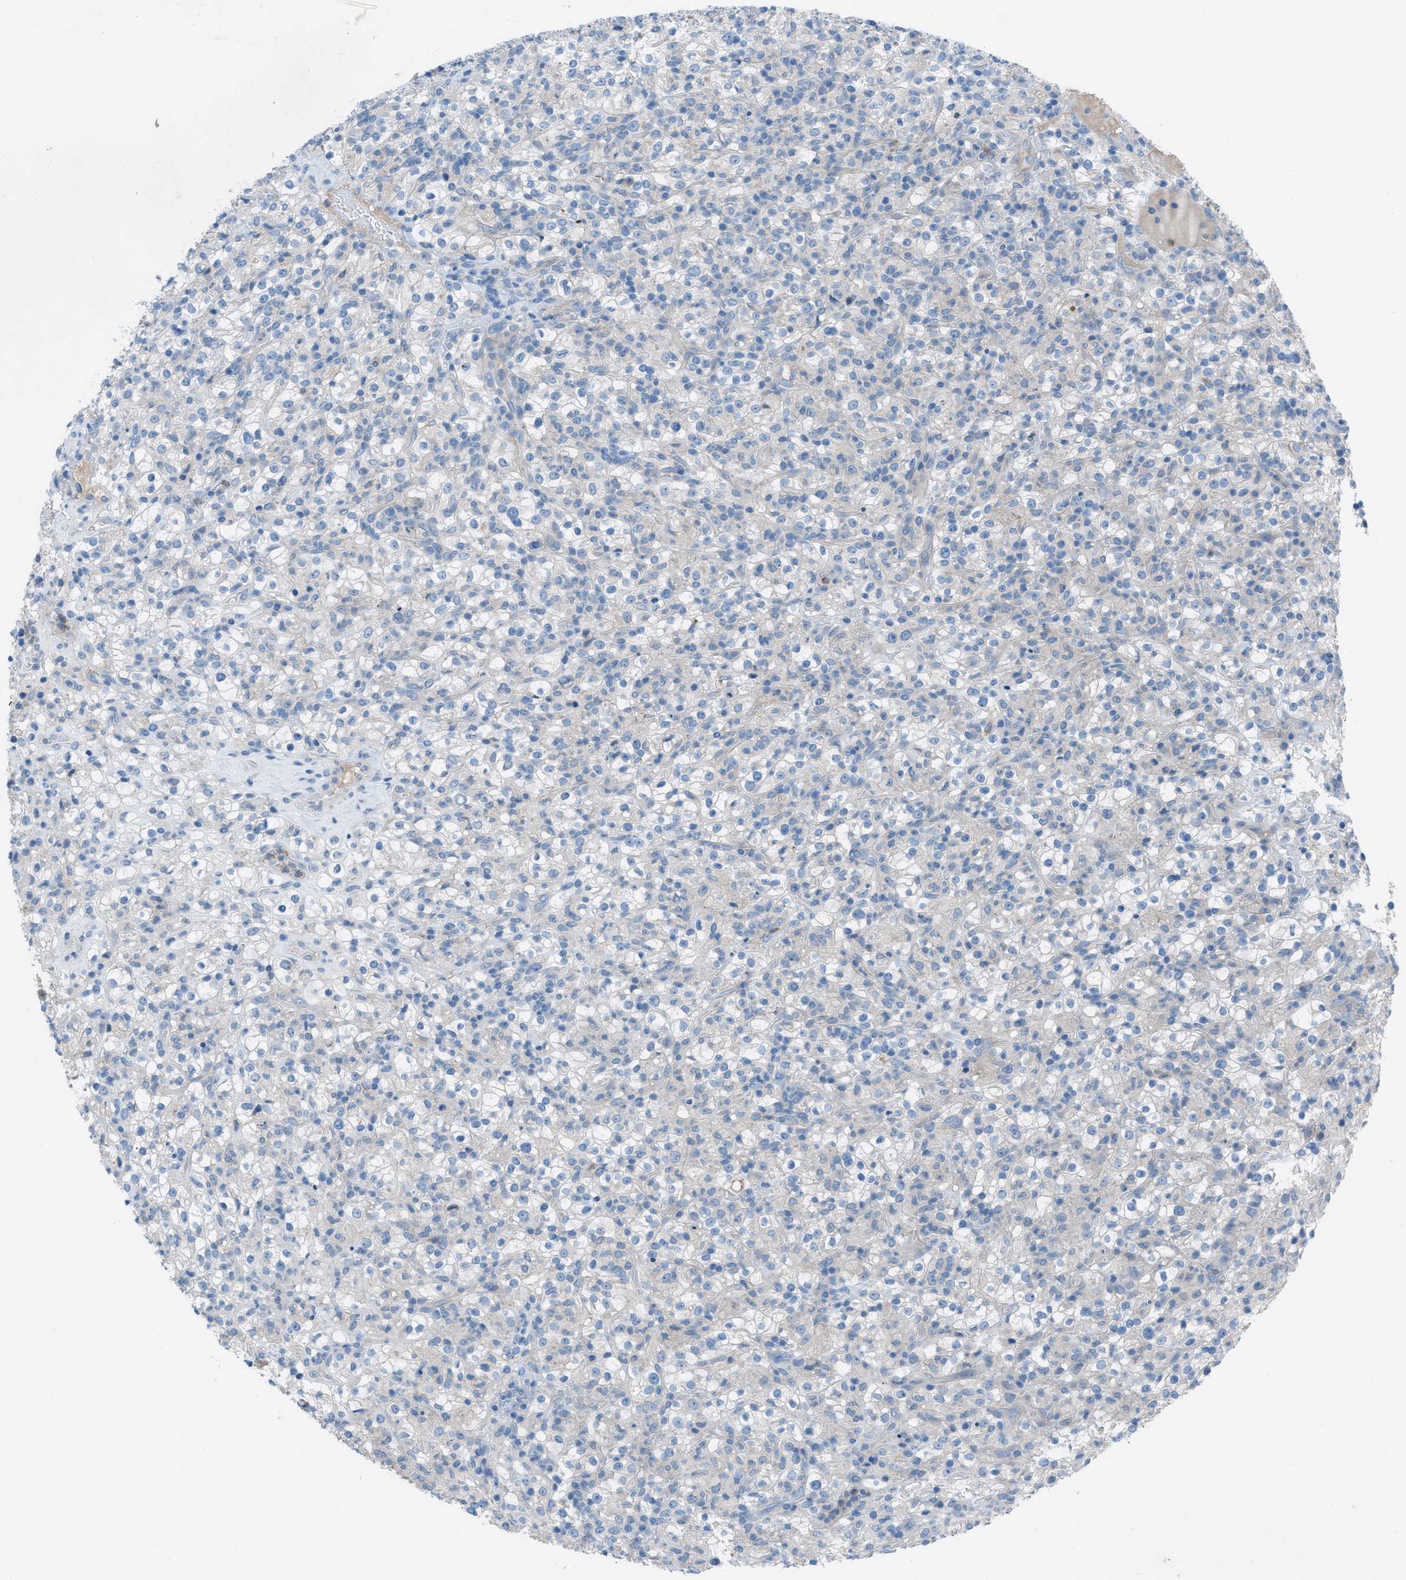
{"staining": {"intensity": "negative", "quantity": "none", "location": "none"}, "tissue": "renal cancer", "cell_type": "Tumor cells", "image_type": "cancer", "snomed": [{"axis": "morphology", "description": "Normal tissue, NOS"}, {"axis": "morphology", "description": "Adenocarcinoma, NOS"}, {"axis": "topography", "description": "Kidney"}], "caption": "This is an immunohistochemistry micrograph of renal cancer (adenocarcinoma). There is no positivity in tumor cells.", "gene": "C5AR2", "patient": {"sex": "female", "age": 72}}